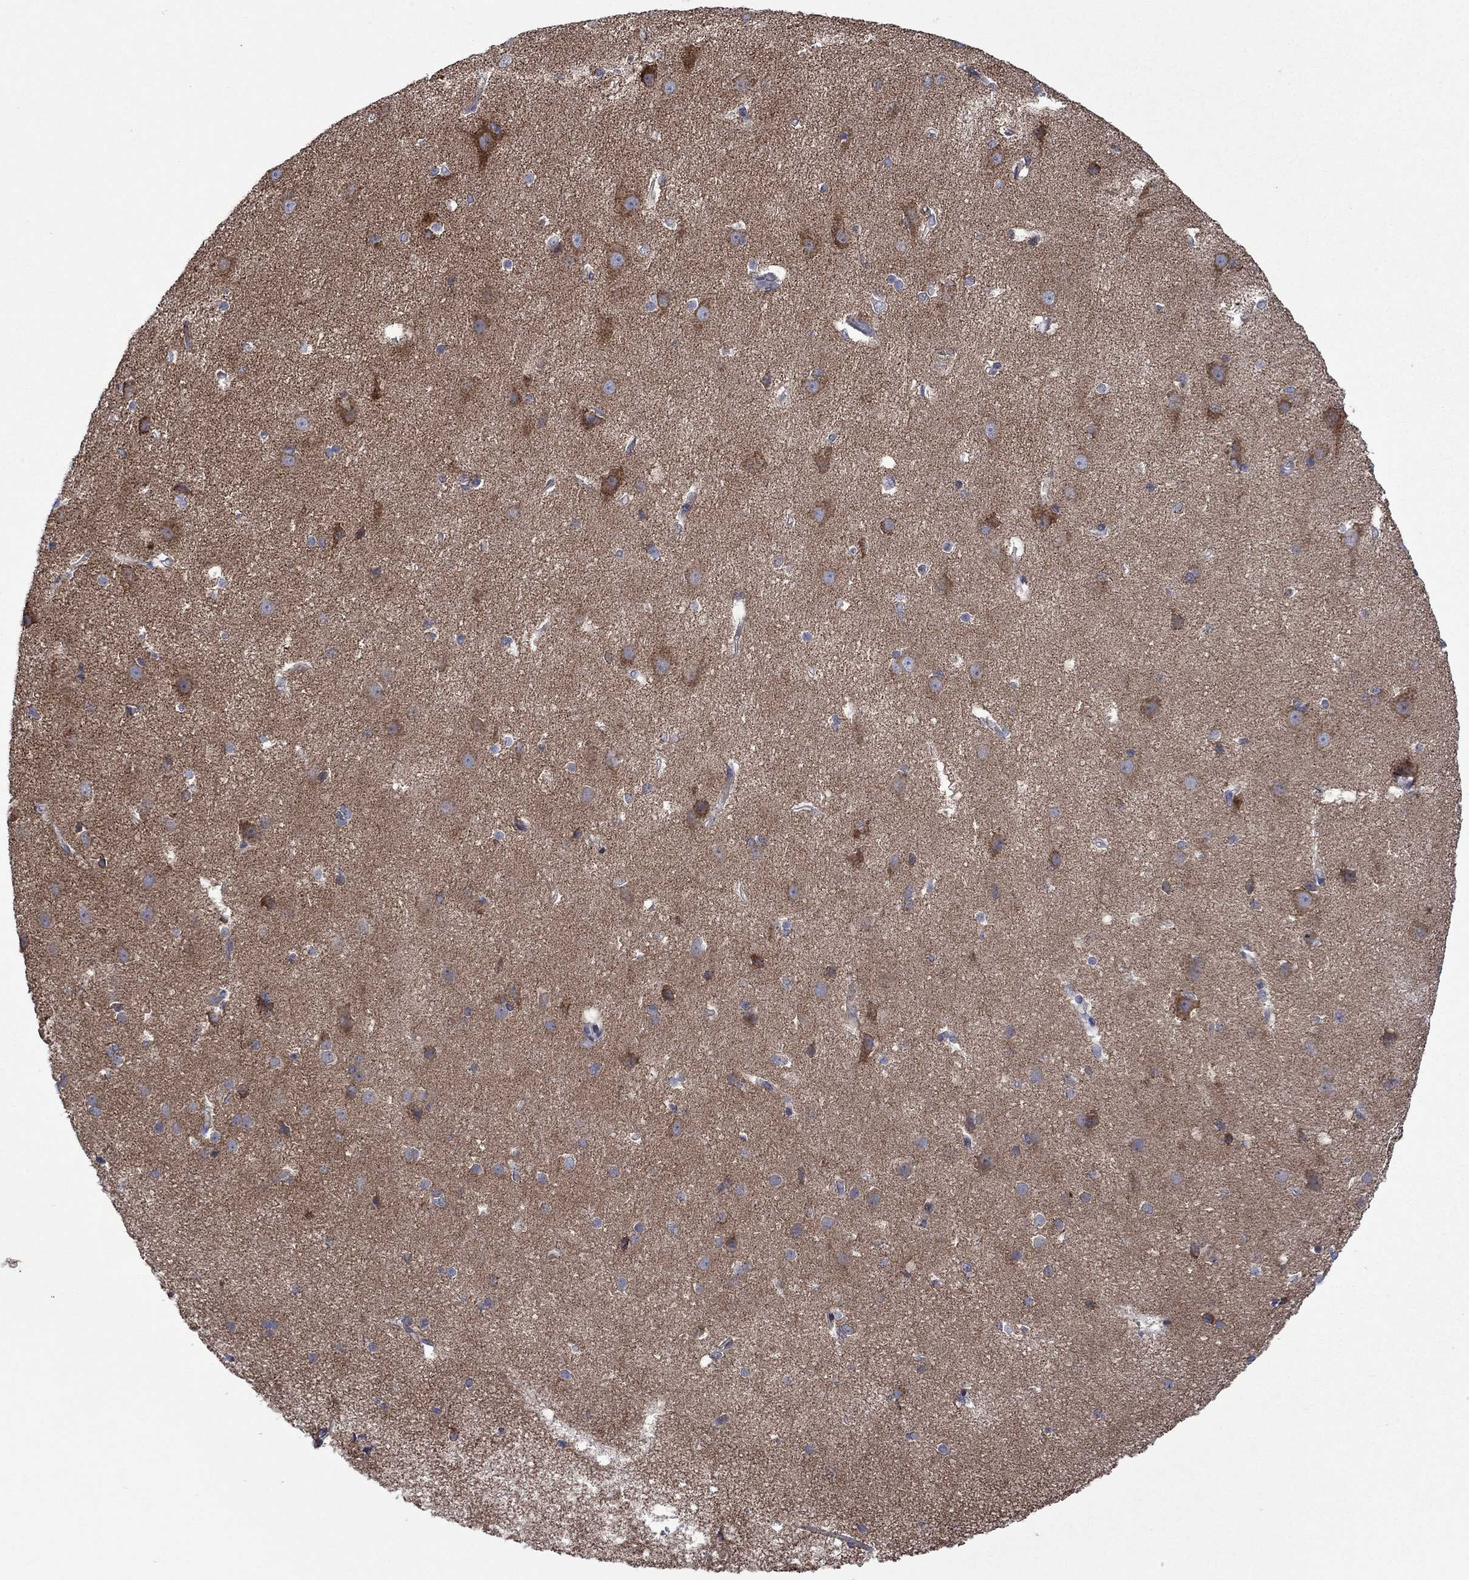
{"staining": {"intensity": "negative", "quantity": "none", "location": "none"}, "tissue": "cerebral cortex", "cell_type": "Endothelial cells", "image_type": "normal", "snomed": [{"axis": "morphology", "description": "Normal tissue, NOS"}, {"axis": "topography", "description": "Cerebral cortex"}], "caption": "The histopathology image displays no staining of endothelial cells in normal cerebral cortex.", "gene": "FURIN", "patient": {"sex": "male", "age": 37}}